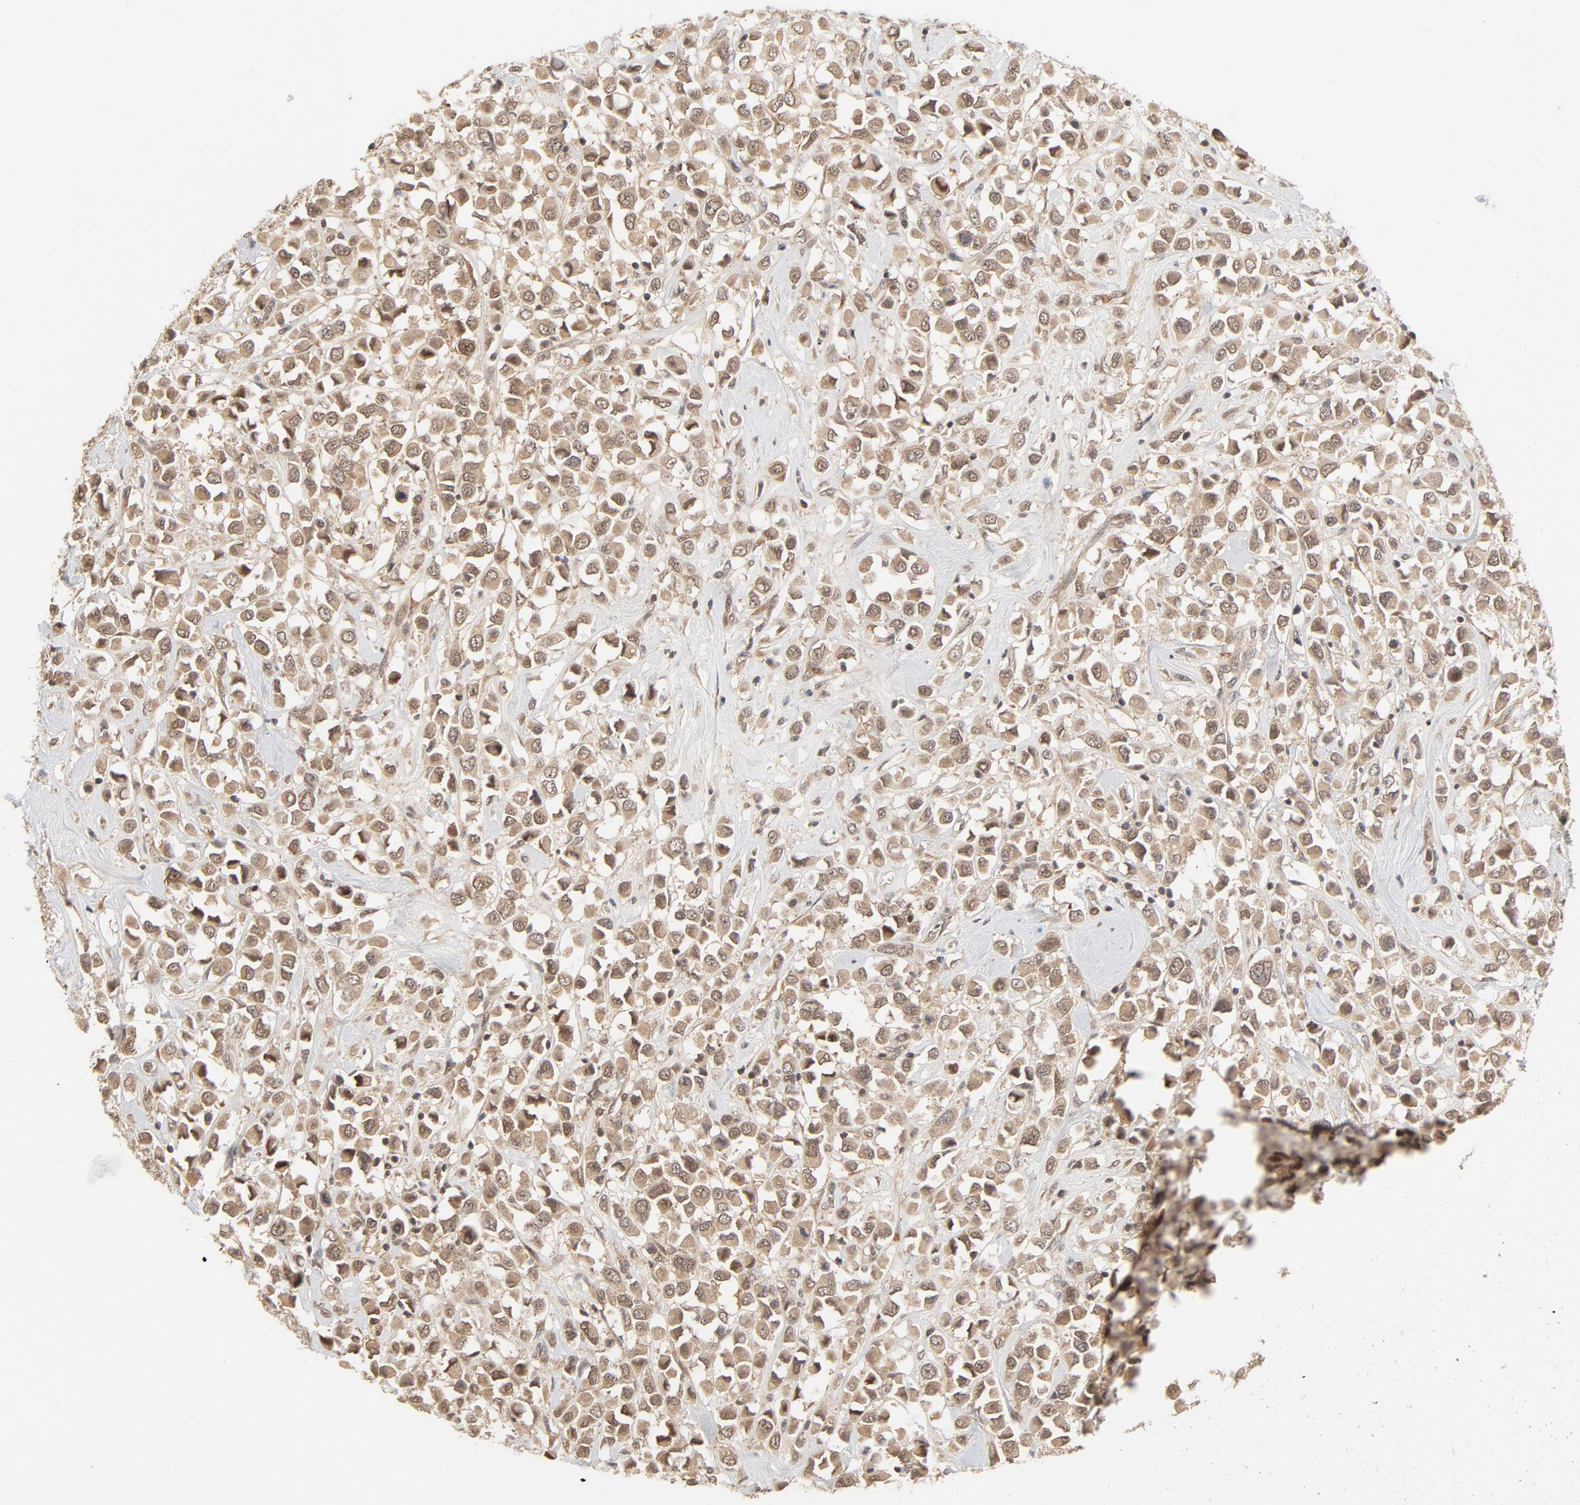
{"staining": {"intensity": "weak", "quantity": ">75%", "location": "cytoplasmic/membranous,nuclear"}, "tissue": "breast cancer", "cell_type": "Tumor cells", "image_type": "cancer", "snomed": [{"axis": "morphology", "description": "Duct carcinoma"}, {"axis": "topography", "description": "Breast"}], "caption": "Immunohistochemical staining of human breast invasive ductal carcinoma exhibits weak cytoplasmic/membranous and nuclear protein expression in about >75% of tumor cells. (Stains: DAB (3,3'-diaminobenzidine) in brown, nuclei in blue, Microscopy: brightfield microscopy at high magnification).", "gene": "NEDD8", "patient": {"sex": "female", "age": 61}}